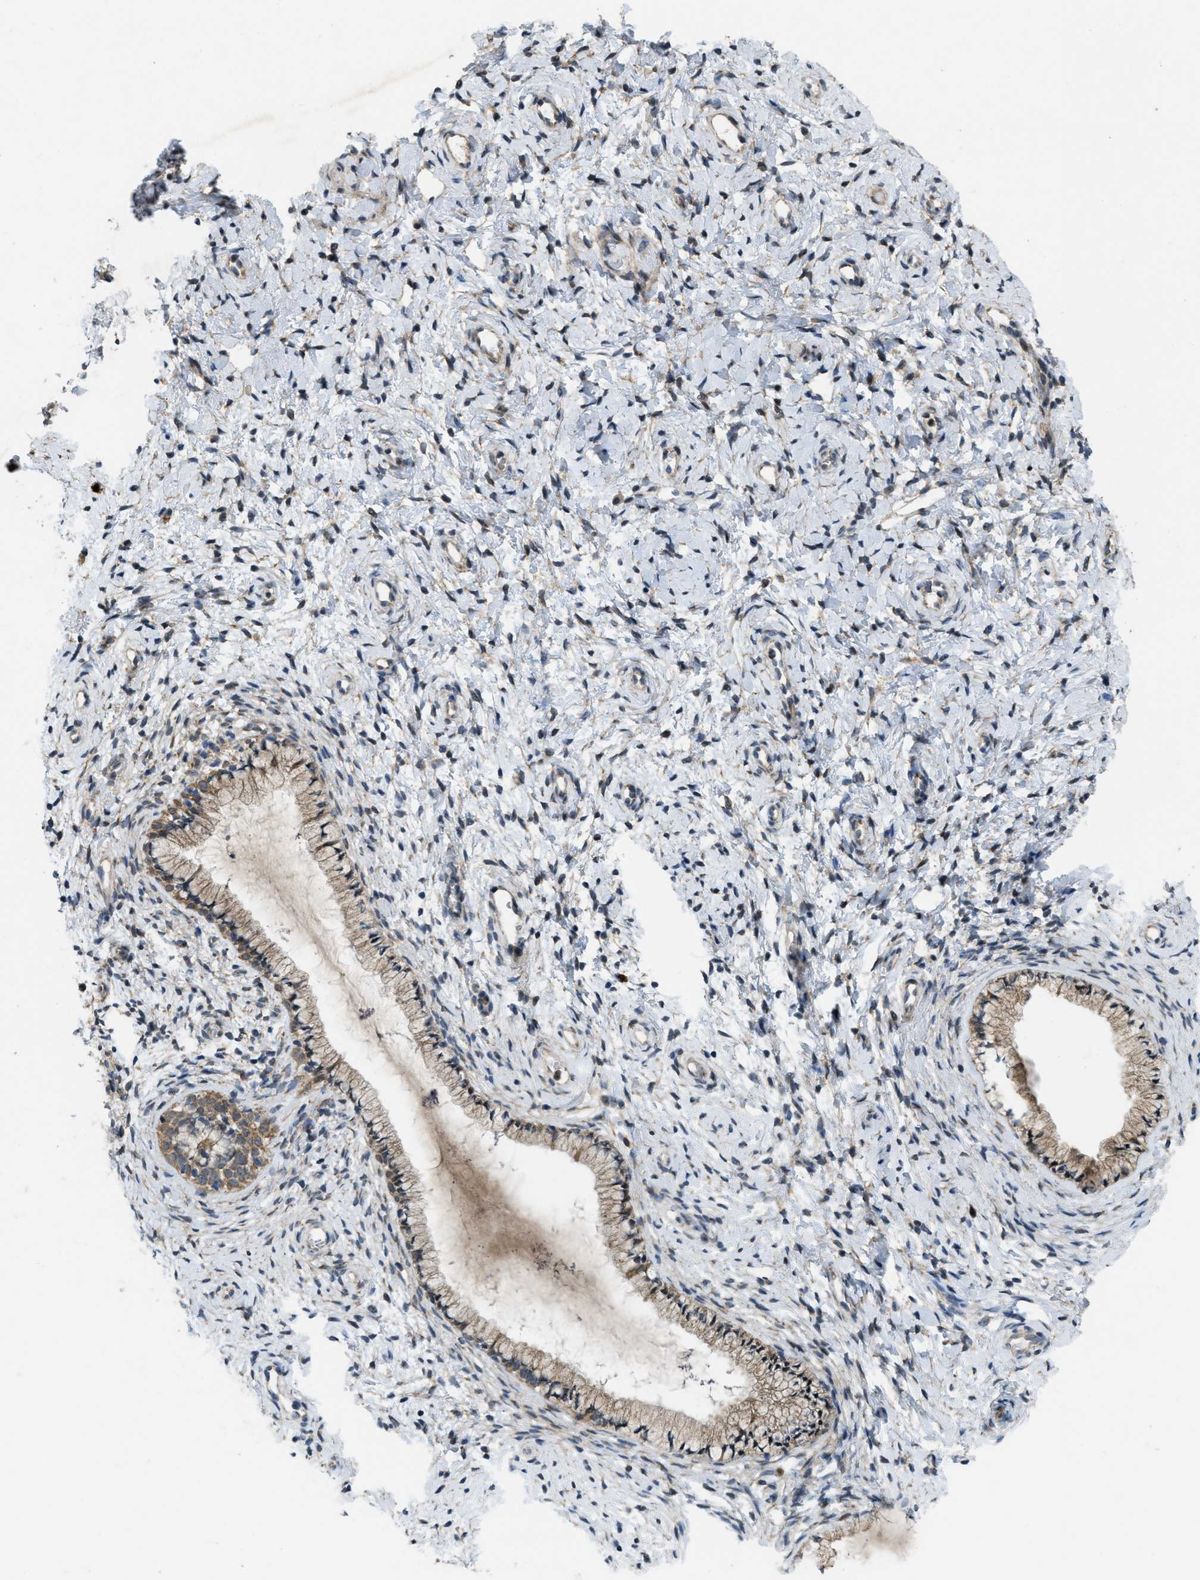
{"staining": {"intensity": "weak", "quantity": ">75%", "location": "cytoplasmic/membranous"}, "tissue": "cervix", "cell_type": "Glandular cells", "image_type": "normal", "snomed": [{"axis": "morphology", "description": "Normal tissue, NOS"}, {"axis": "topography", "description": "Cervix"}], "caption": "This image demonstrates IHC staining of normal human cervix, with low weak cytoplasmic/membranous staining in about >75% of glandular cells.", "gene": "IFNLR1", "patient": {"sex": "female", "age": 72}}